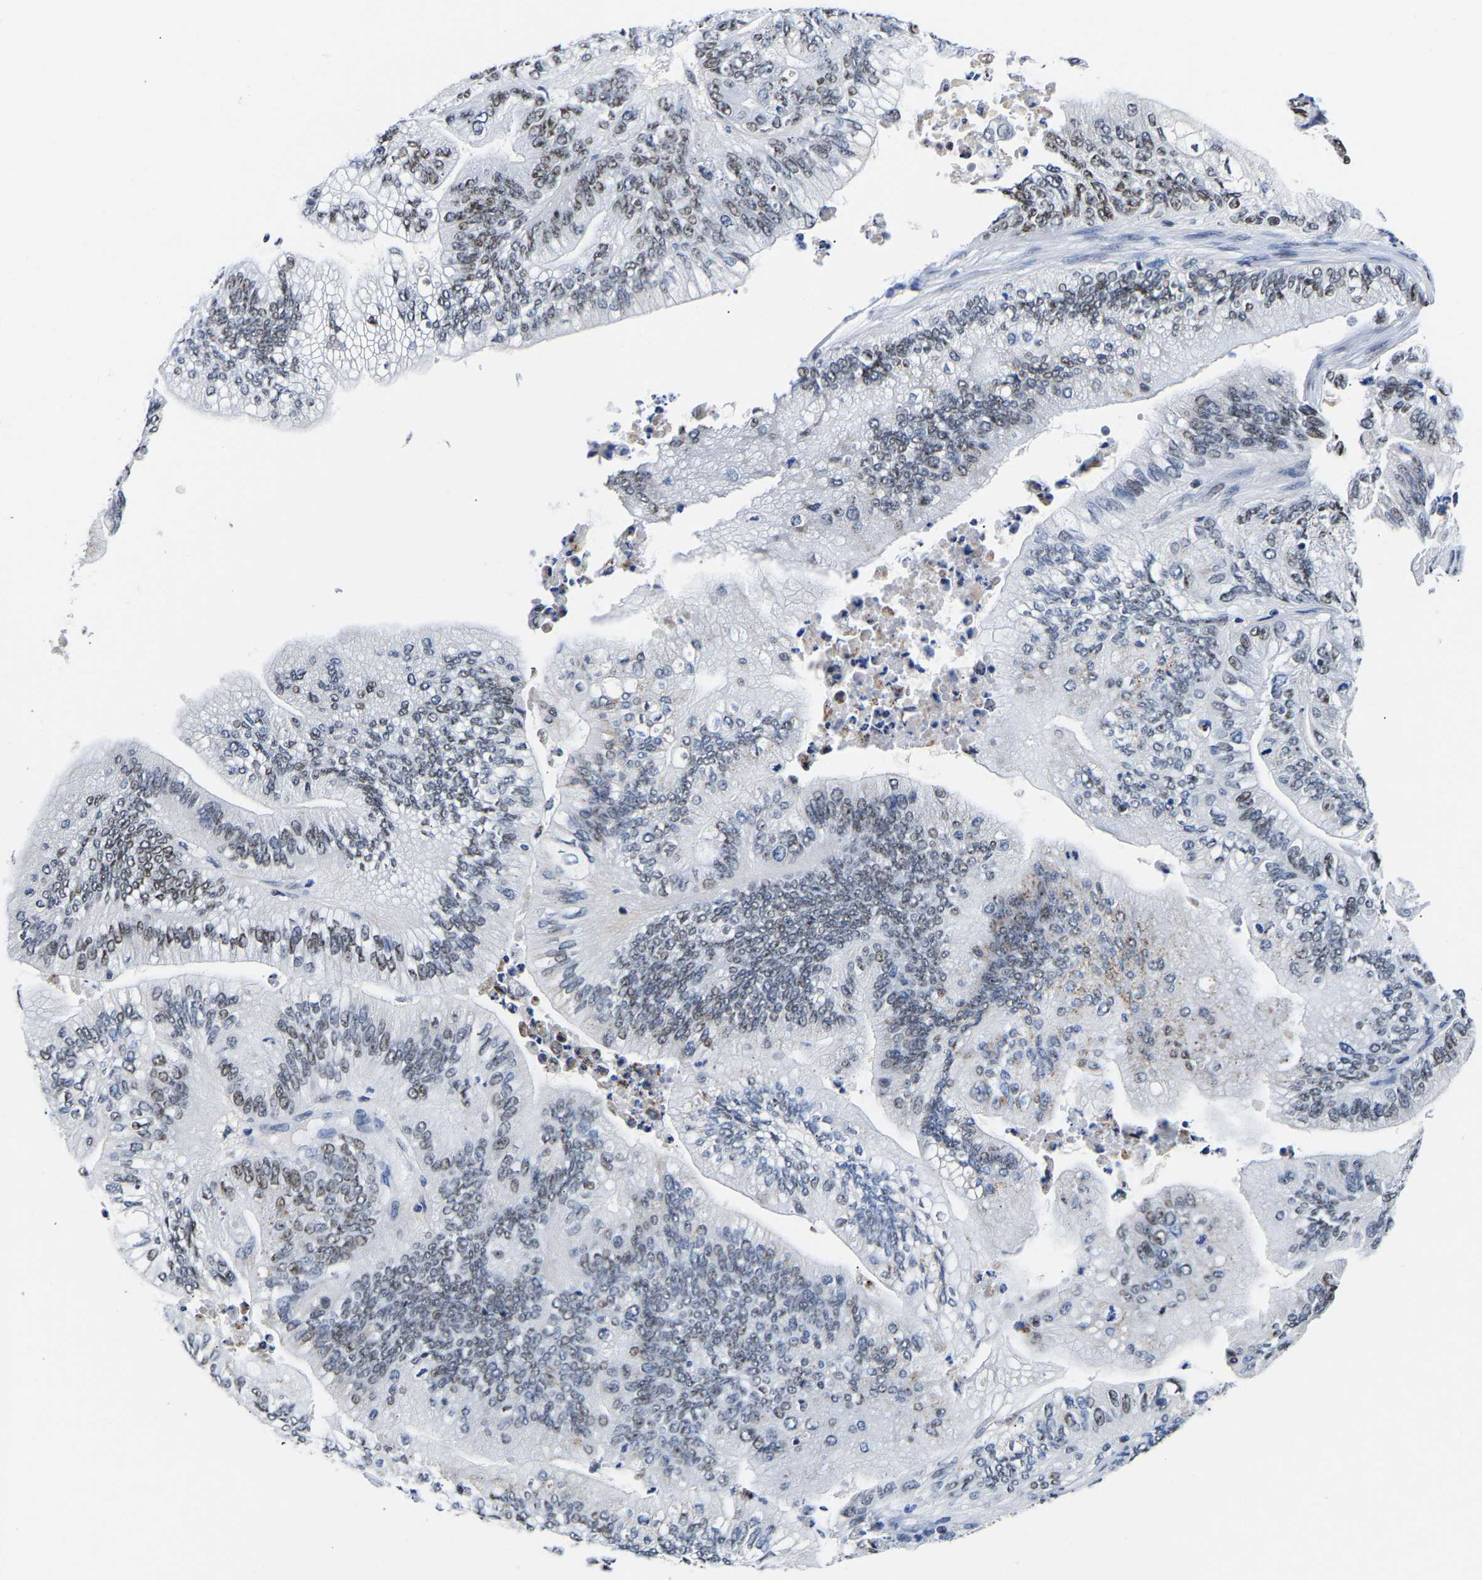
{"staining": {"intensity": "weak", "quantity": "25%-75%", "location": "nuclear"}, "tissue": "ovarian cancer", "cell_type": "Tumor cells", "image_type": "cancer", "snomed": [{"axis": "morphology", "description": "Cystadenocarcinoma, mucinous, NOS"}, {"axis": "topography", "description": "Ovary"}], "caption": "Immunohistochemistry photomicrograph of mucinous cystadenocarcinoma (ovarian) stained for a protein (brown), which shows low levels of weak nuclear staining in about 25%-75% of tumor cells.", "gene": "PTRHD1", "patient": {"sex": "female", "age": 61}}